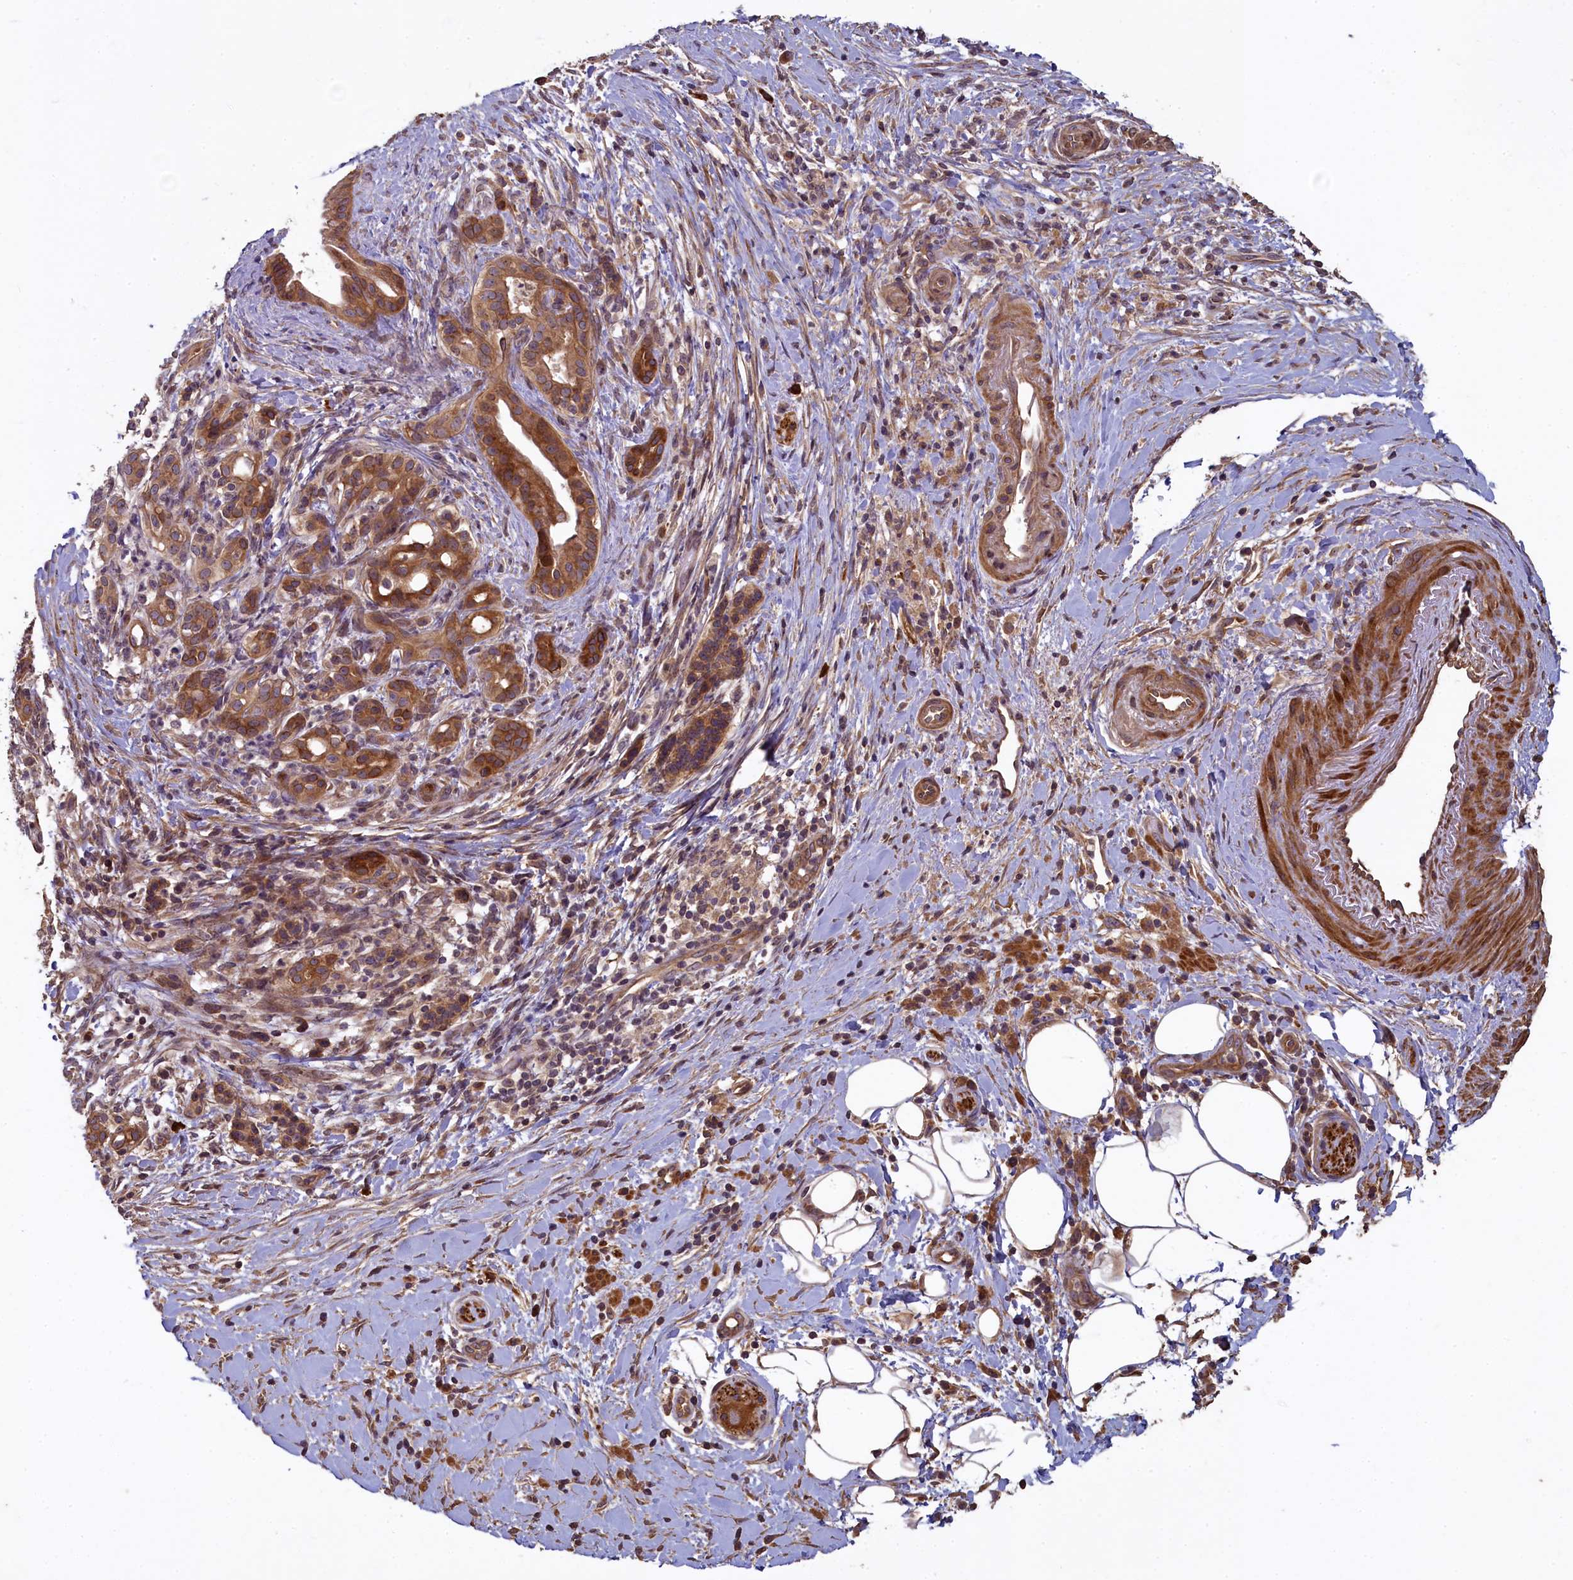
{"staining": {"intensity": "moderate", "quantity": ">75%", "location": "cytoplasmic/membranous"}, "tissue": "pancreatic cancer", "cell_type": "Tumor cells", "image_type": "cancer", "snomed": [{"axis": "morphology", "description": "Adenocarcinoma, NOS"}, {"axis": "topography", "description": "Pancreas"}], "caption": "Approximately >75% of tumor cells in pancreatic cancer reveal moderate cytoplasmic/membranous protein staining as visualized by brown immunohistochemical staining.", "gene": "NUDT6", "patient": {"sex": "male", "age": 58}}